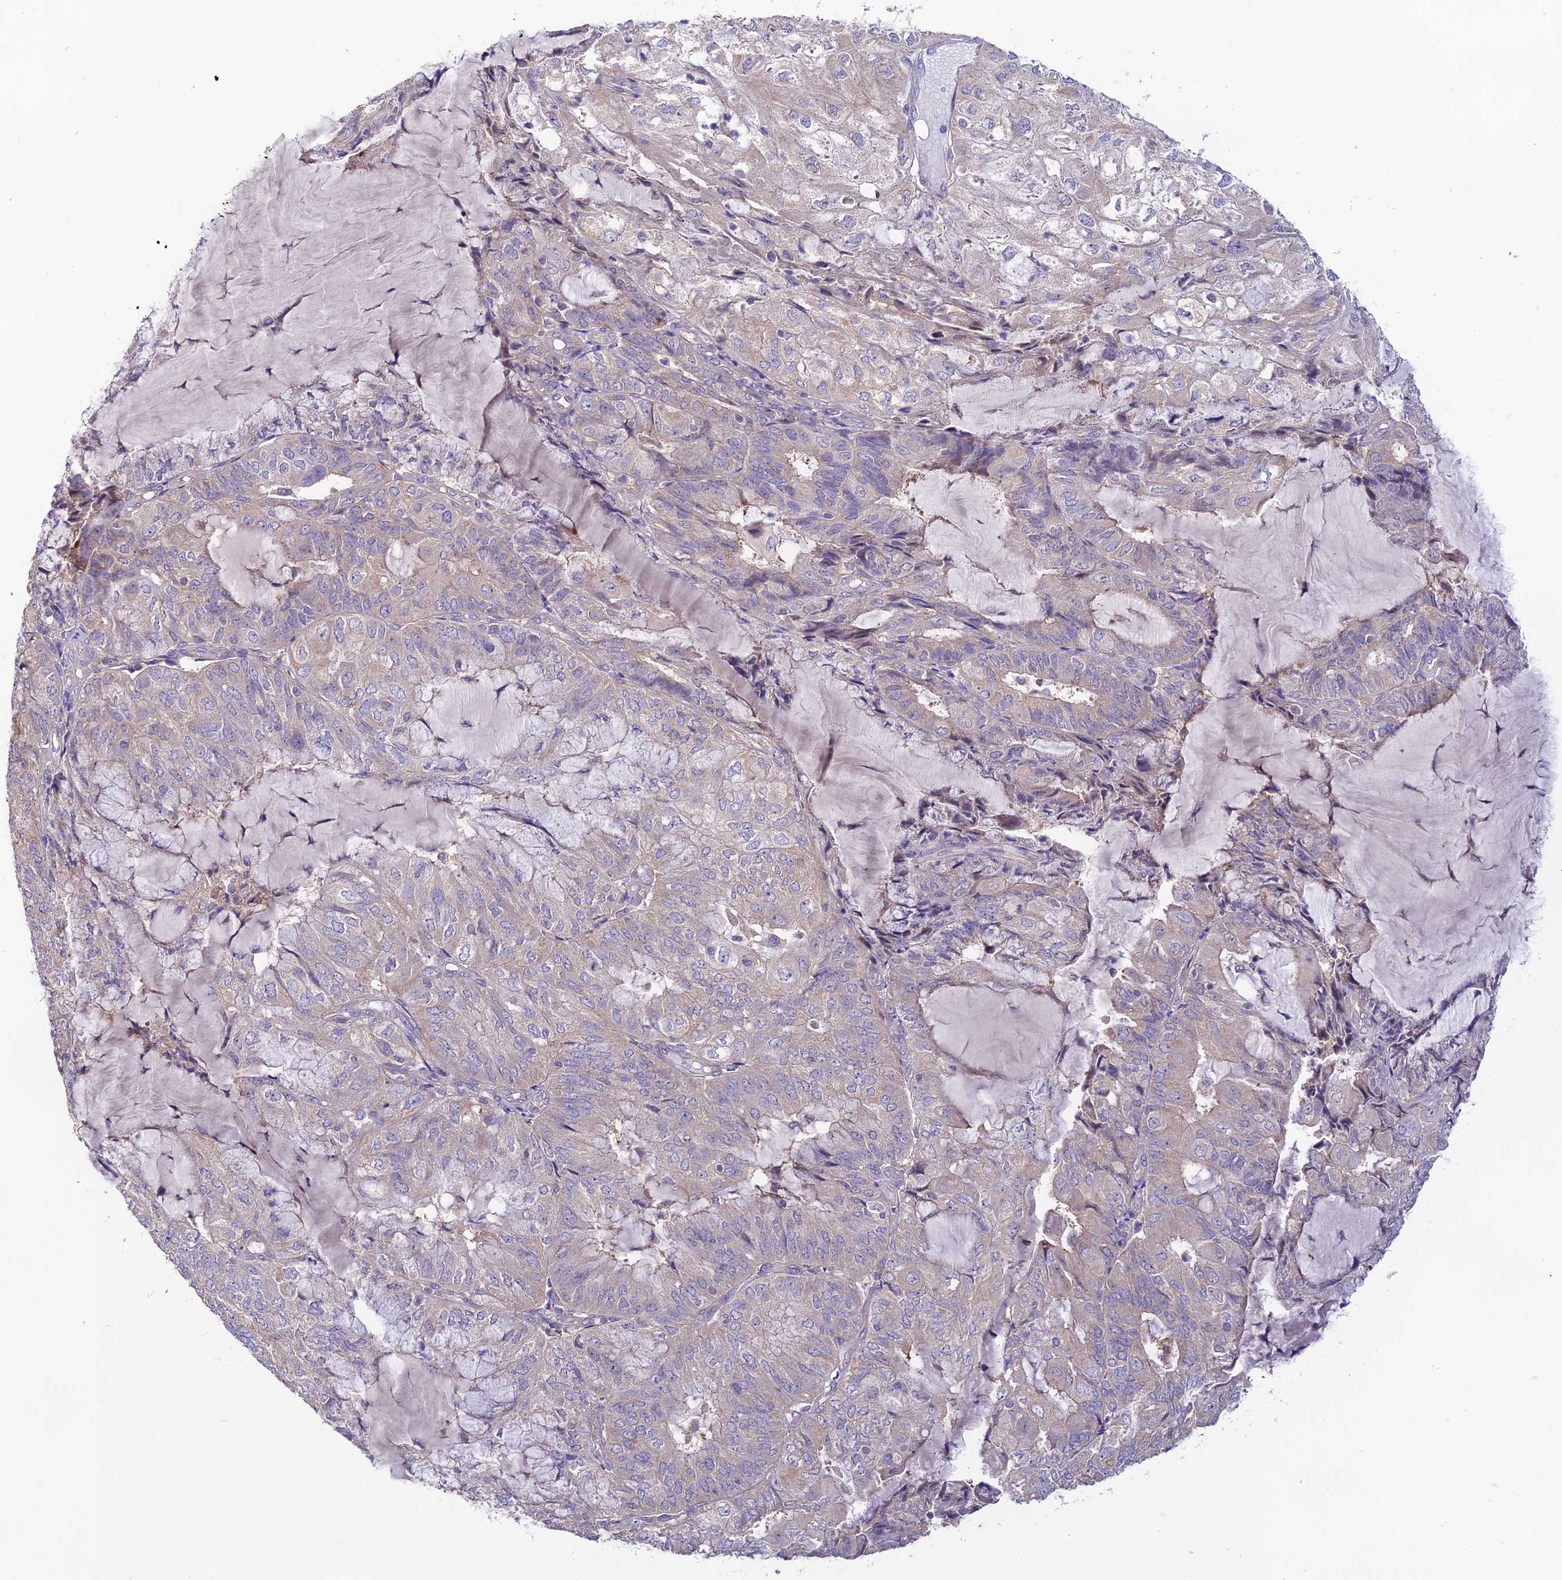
{"staining": {"intensity": "weak", "quantity": "<25%", "location": "cytoplasmic/membranous"}, "tissue": "endometrial cancer", "cell_type": "Tumor cells", "image_type": "cancer", "snomed": [{"axis": "morphology", "description": "Adenocarcinoma, NOS"}, {"axis": "topography", "description": "Endometrium"}], "caption": "This image is of endometrial adenocarcinoma stained with IHC to label a protein in brown with the nuclei are counter-stained blue. There is no expression in tumor cells. The staining is performed using DAB brown chromogen with nuclei counter-stained in using hematoxylin.", "gene": "BRME1", "patient": {"sex": "female", "age": 81}}